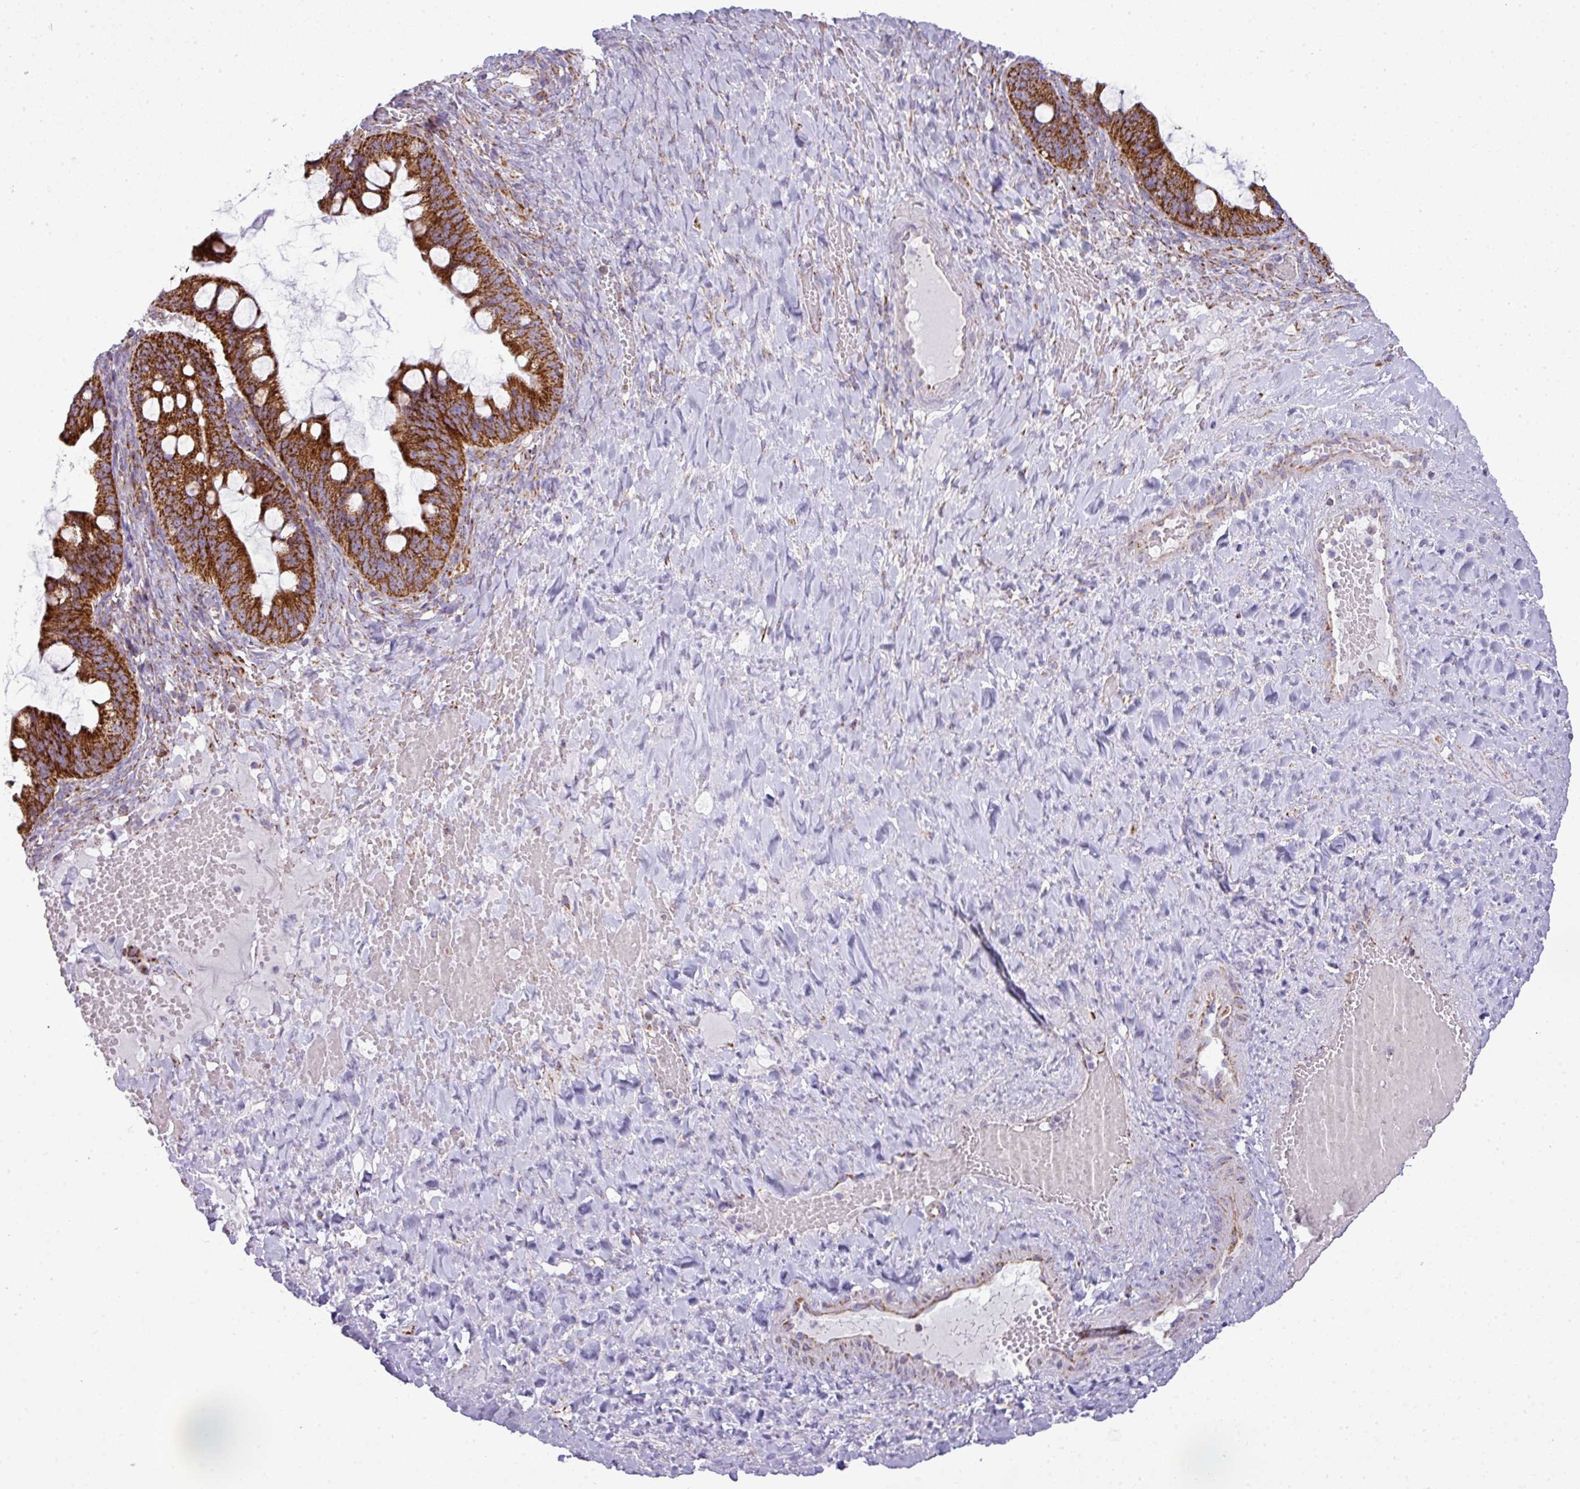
{"staining": {"intensity": "strong", "quantity": ">75%", "location": "cytoplasmic/membranous"}, "tissue": "ovarian cancer", "cell_type": "Tumor cells", "image_type": "cancer", "snomed": [{"axis": "morphology", "description": "Cystadenocarcinoma, mucinous, NOS"}, {"axis": "topography", "description": "Ovary"}], "caption": "The micrograph shows a brown stain indicating the presence of a protein in the cytoplasmic/membranous of tumor cells in ovarian cancer (mucinous cystadenocarcinoma).", "gene": "ZNF81", "patient": {"sex": "female", "age": 73}}